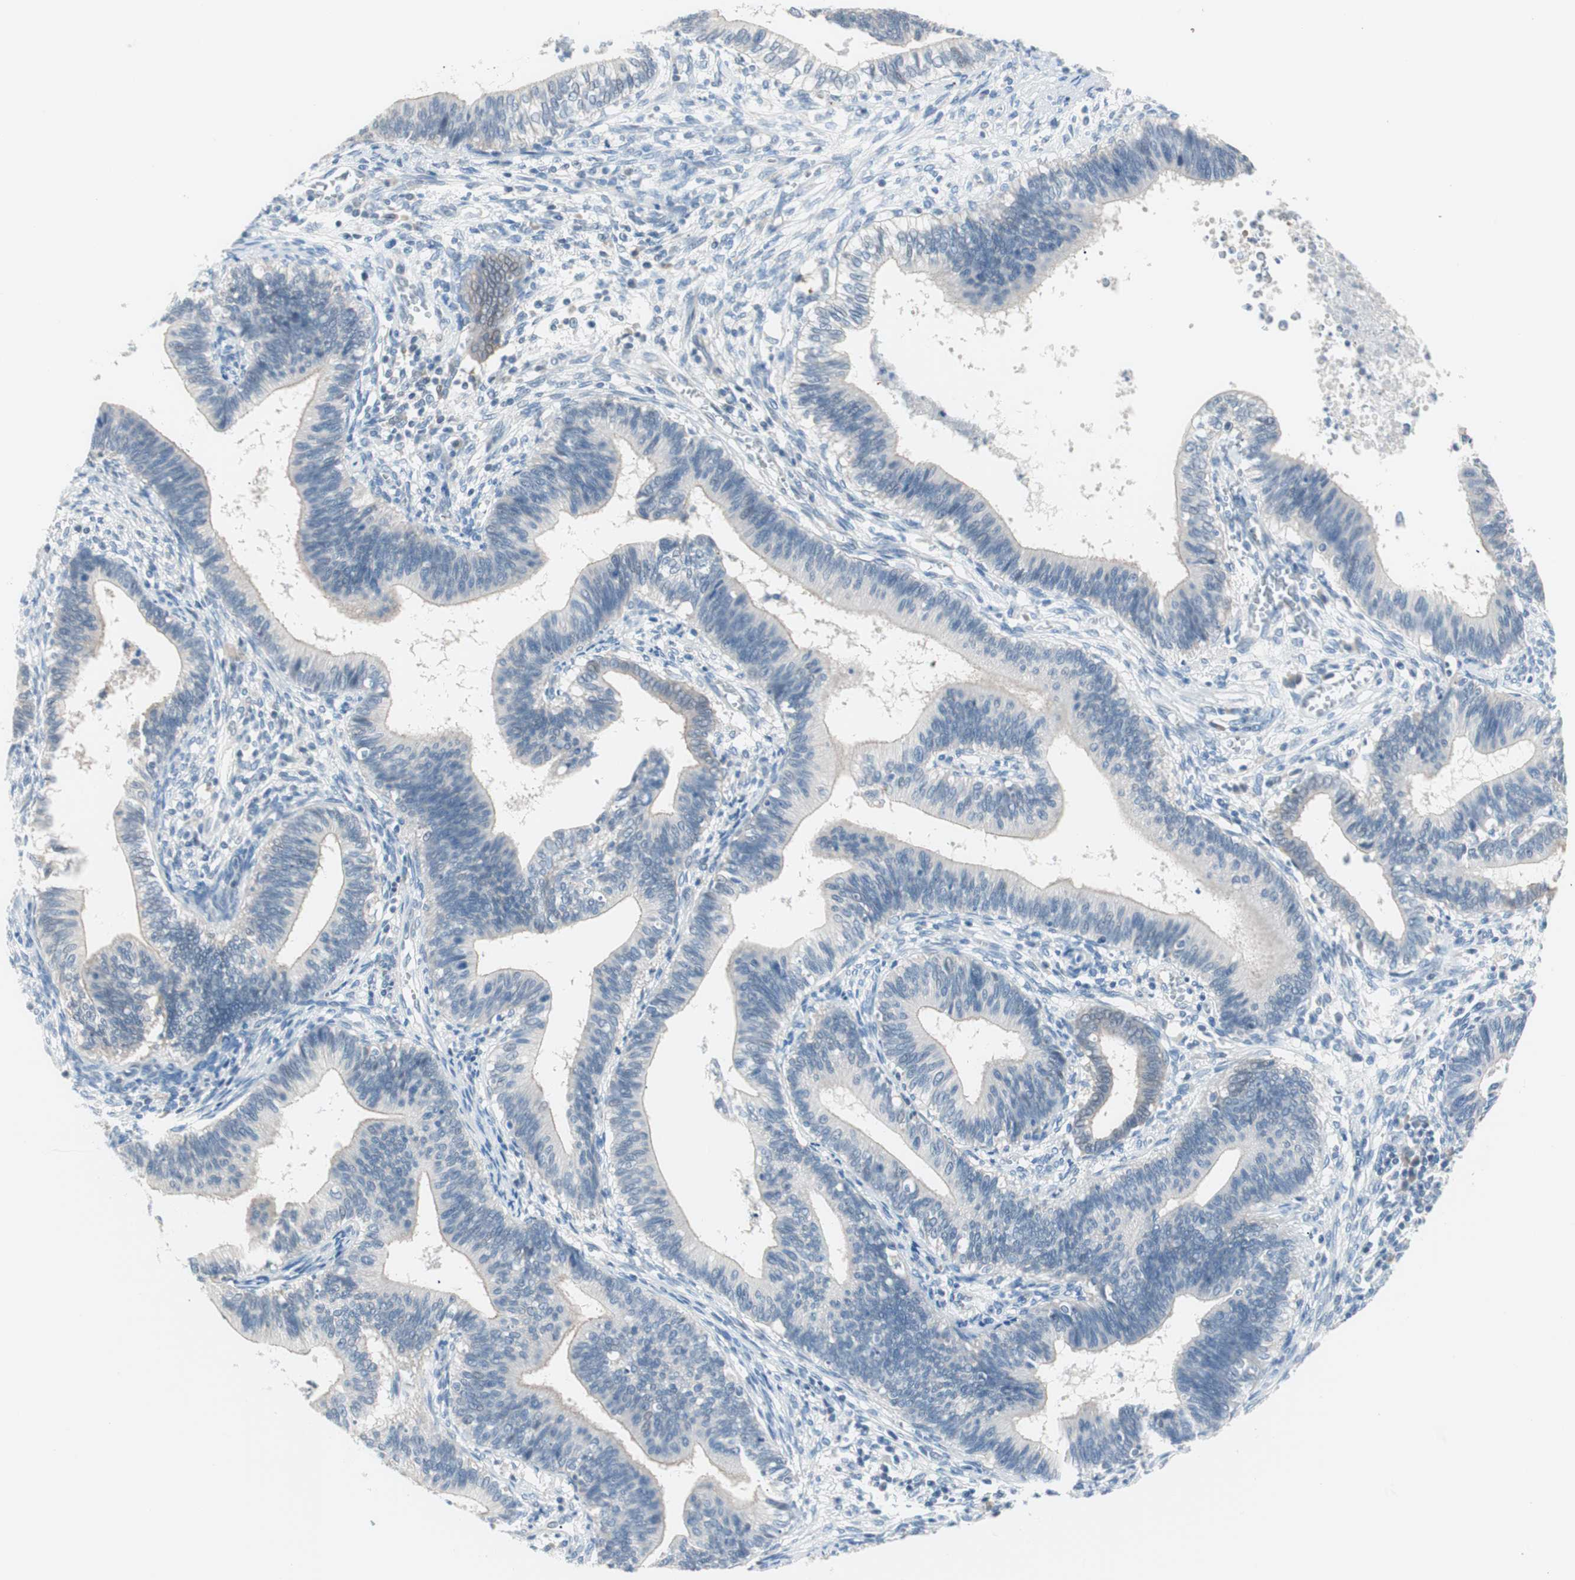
{"staining": {"intensity": "weak", "quantity": "<25%", "location": "cytoplasmic/membranous"}, "tissue": "cervical cancer", "cell_type": "Tumor cells", "image_type": "cancer", "snomed": [{"axis": "morphology", "description": "Adenocarcinoma, NOS"}, {"axis": "topography", "description": "Cervix"}], "caption": "High magnification brightfield microscopy of cervical adenocarcinoma stained with DAB (3,3'-diaminobenzidine) (brown) and counterstained with hematoxylin (blue): tumor cells show no significant positivity.", "gene": "VIL1", "patient": {"sex": "female", "age": 44}}